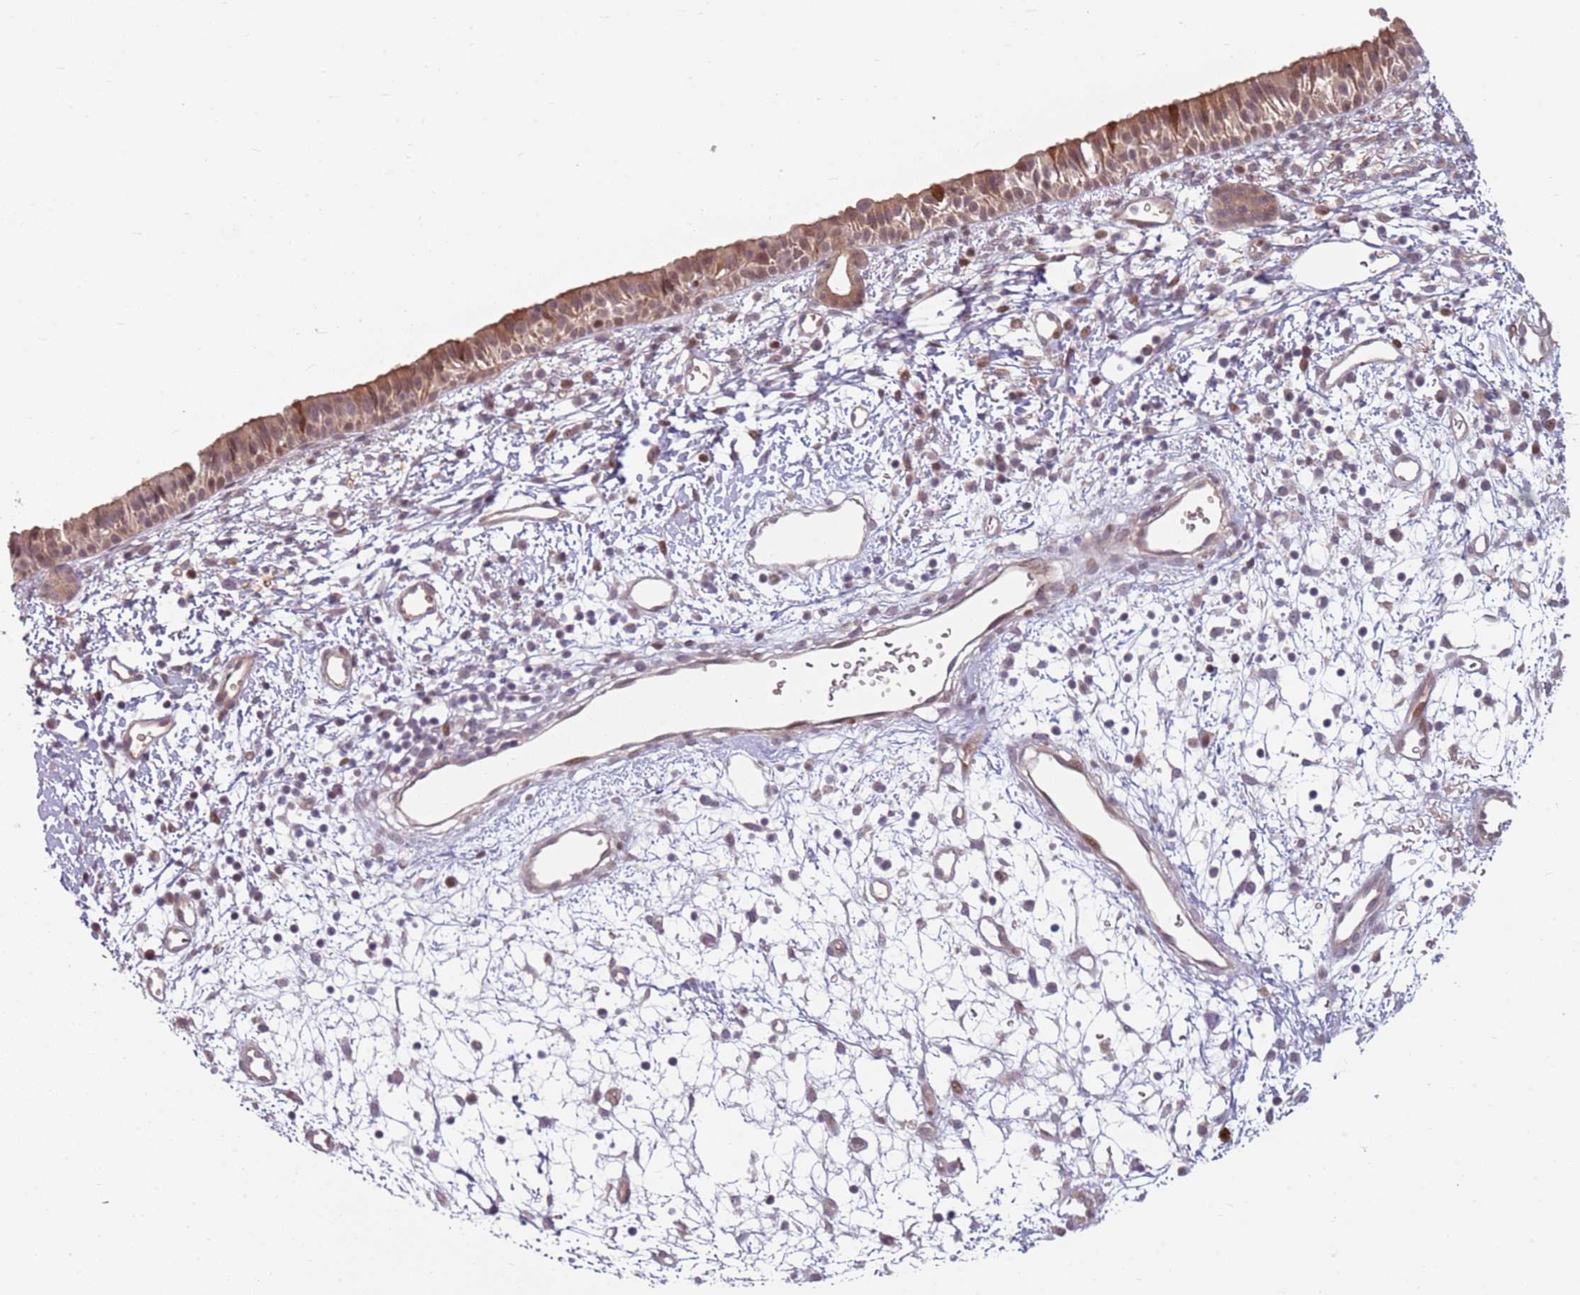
{"staining": {"intensity": "moderate", "quantity": ">75%", "location": "cytoplasmic/membranous"}, "tissue": "nasopharynx", "cell_type": "Respiratory epithelial cells", "image_type": "normal", "snomed": [{"axis": "morphology", "description": "Normal tissue, NOS"}, {"axis": "topography", "description": "Nasopharynx"}], "caption": "Protein expression by immunohistochemistry exhibits moderate cytoplasmic/membranous expression in about >75% of respiratory epithelial cells in benign nasopharynx. (DAB = brown stain, brightfield microscopy at high magnification).", "gene": "ADGRG1", "patient": {"sex": "male", "age": 22}}